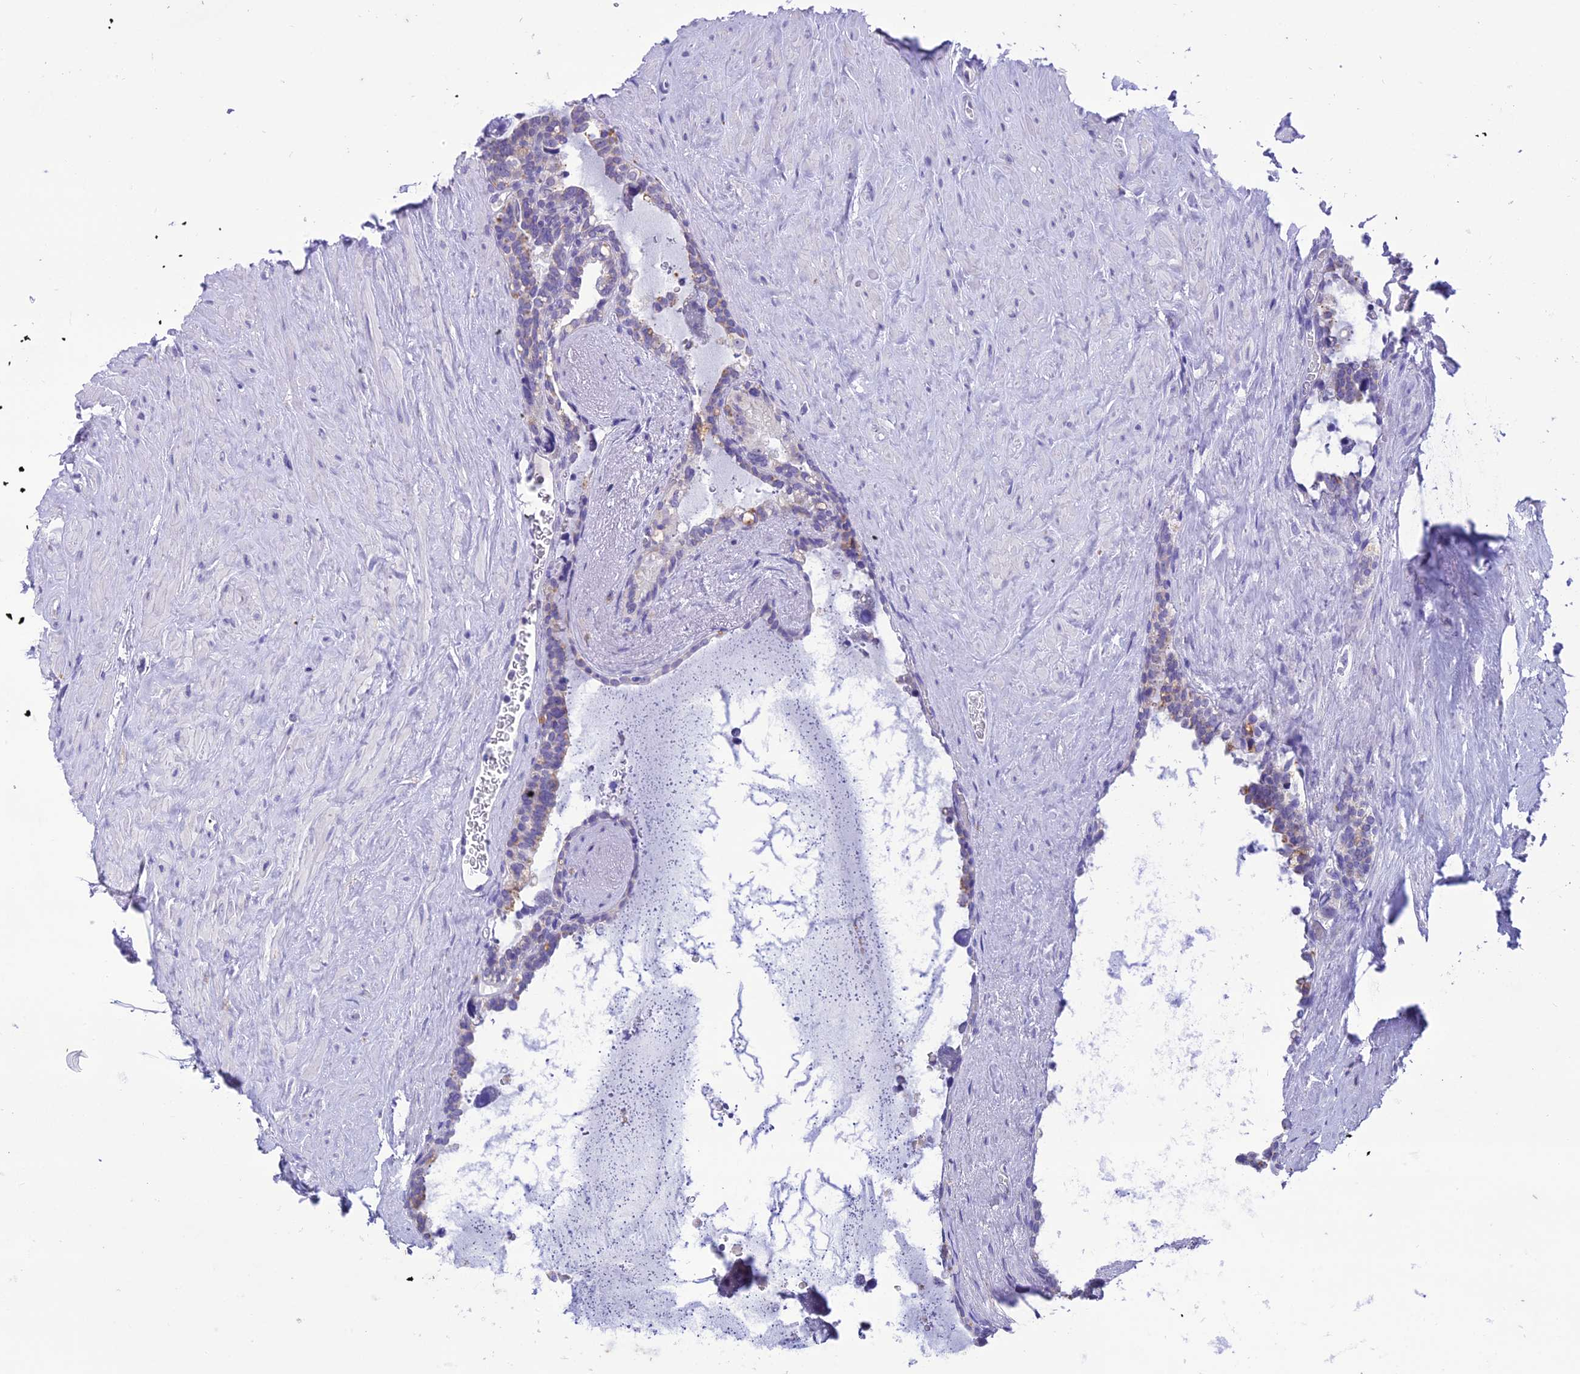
{"staining": {"intensity": "negative", "quantity": "none", "location": "none"}, "tissue": "seminal vesicle", "cell_type": "Glandular cells", "image_type": "normal", "snomed": [{"axis": "morphology", "description": "Normal tissue, NOS"}, {"axis": "topography", "description": "Seminal veicle"}], "caption": "Seminal vesicle was stained to show a protein in brown. There is no significant staining in glandular cells. (DAB immunohistochemistry with hematoxylin counter stain).", "gene": "MIIP", "patient": {"sex": "male", "age": 68}}